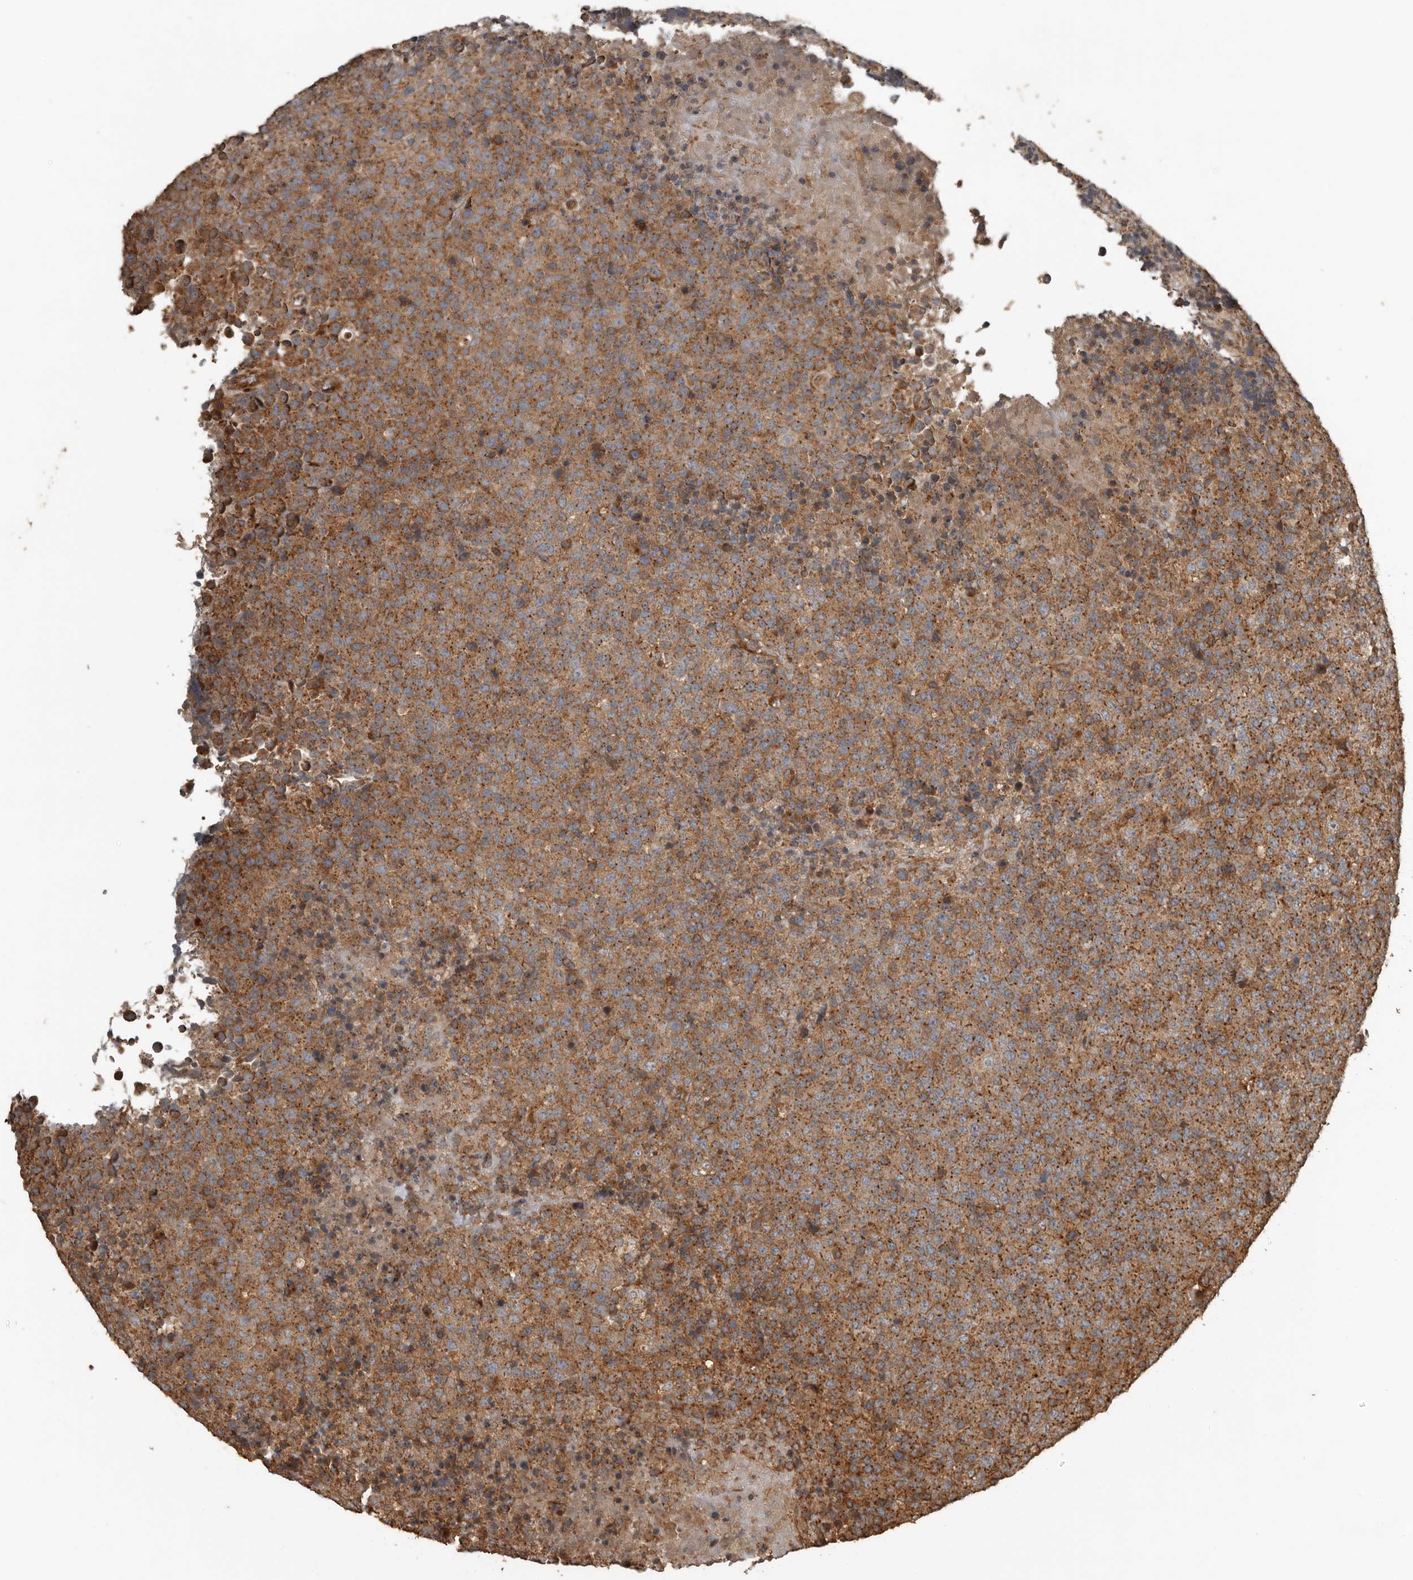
{"staining": {"intensity": "moderate", "quantity": ">75%", "location": "cytoplasmic/membranous"}, "tissue": "lymphoma", "cell_type": "Tumor cells", "image_type": "cancer", "snomed": [{"axis": "morphology", "description": "Malignant lymphoma, non-Hodgkin's type, High grade"}, {"axis": "topography", "description": "Lymph node"}], "caption": "High-grade malignant lymphoma, non-Hodgkin's type stained for a protein demonstrates moderate cytoplasmic/membranous positivity in tumor cells.", "gene": "RNF207", "patient": {"sex": "male", "age": 13}}